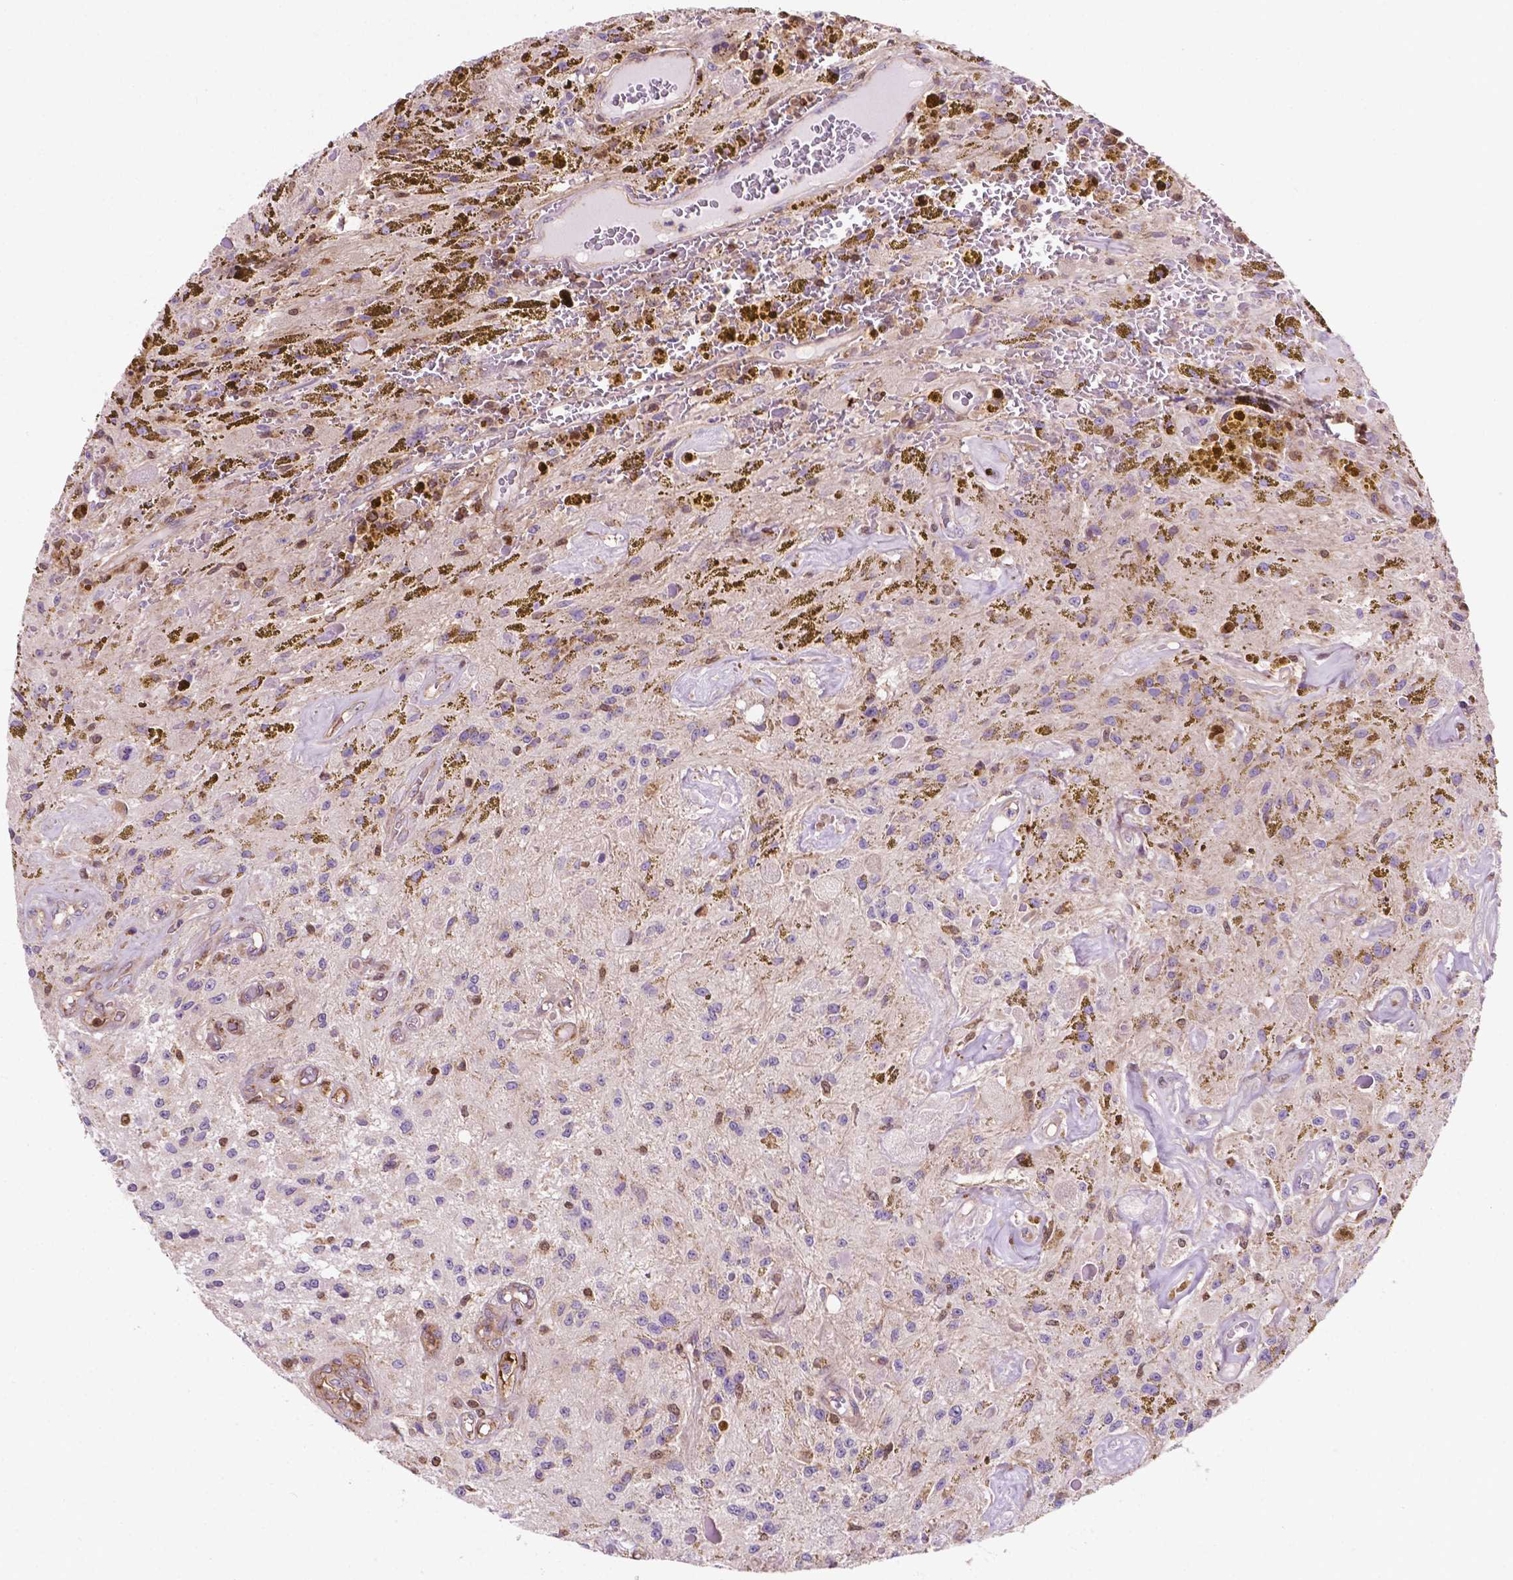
{"staining": {"intensity": "negative", "quantity": "none", "location": "none"}, "tissue": "glioma", "cell_type": "Tumor cells", "image_type": "cancer", "snomed": [{"axis": "morphology", "description": "Glioma, malignant, Low grade"}, {"axis": "topography", "description": "Cerebellum"}], "caption": "Malignant low-grade glioma stained for a protein using immunohistochemistry (IHC) displays no staining tumor cells.", "gene": "DCN", "patient": {"sex": "female", "age": 14}}